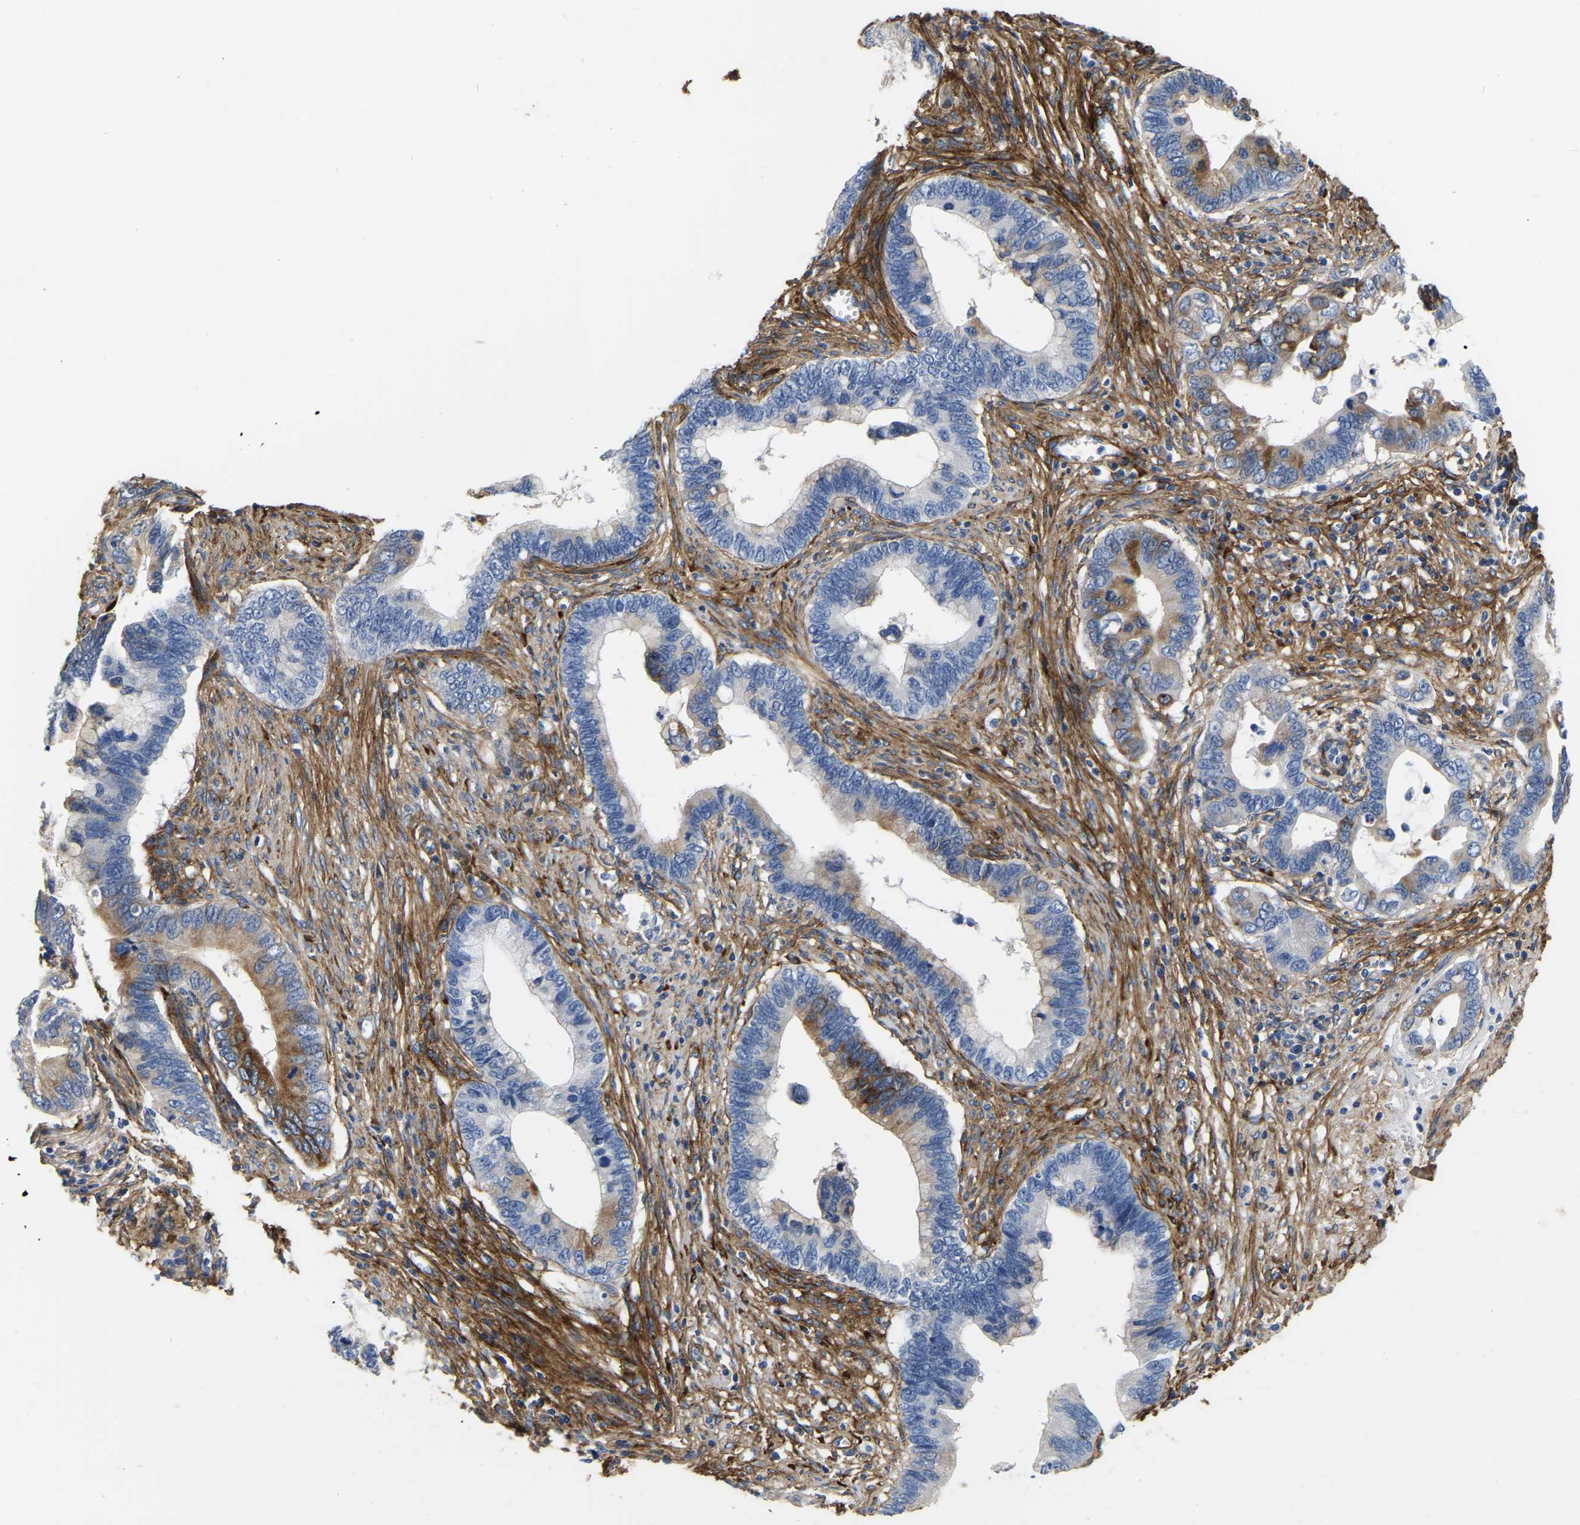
{"staining": {"intensity": "moderate", "quantity": "<25%", "location": "cytoplasmic/membranous"}, "tissue": "cervical cancer", "cell_type": "Tumor cells", "image_type": "cancer", "snomed": [{"axis": "morphology", "description": "Adenocarcinoma, NOS"}, {"axis": "topography", "description": "Cervix"}], "caption": "Brown immunohistochemical staining in cervical cancer (adenocarcinoma) reveals moderate cytoplasmic/membranous positivity in about <25% of tumor cells. (IHC, brightfield microscopy, high magnification).", "gene": "COL6A1", "patient": {"sex": "female", "age": 44}}